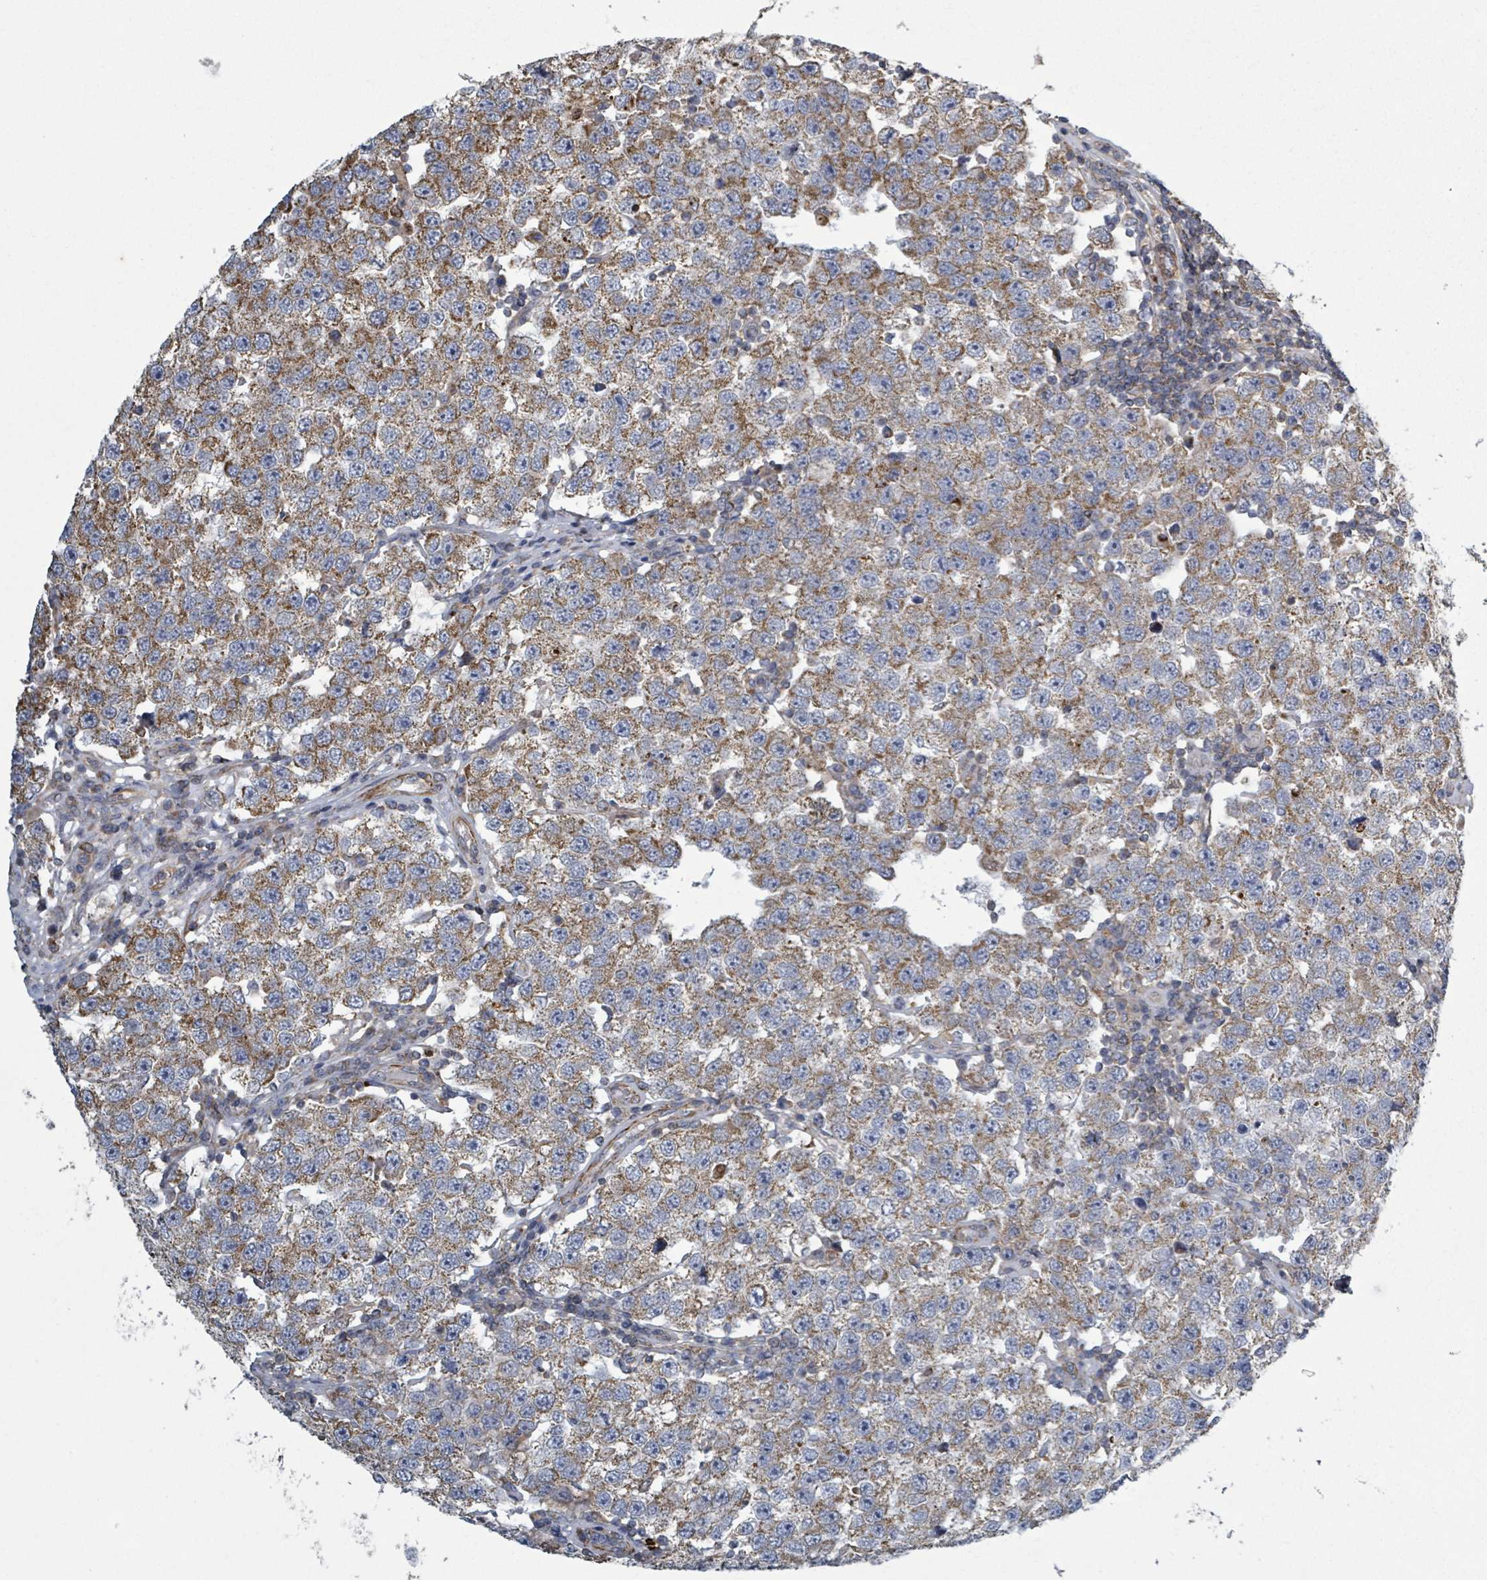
{"staining": {"intensity": "moderate", "quantity": ">75%", "location": "cytoplasmic/membranous"}, "tissue": "testis cancer", "cell_type": "Tumor cells", "image_type": "cancer", "snomed": [{"axis": "morphology", "description": "Seminoma, NOS"}, {"axis": "topography", "description": "Testis"}], "caption": "Immunohistochemistry photomicrograph of testis seminoma stained for a protein (brown), which demonstrates medium levels of moderate cytoplasmic/membranous staining in about >75% of tumor cells.", "gene": "ADCK1", "patient": {"sex": "male", "age": 34}}